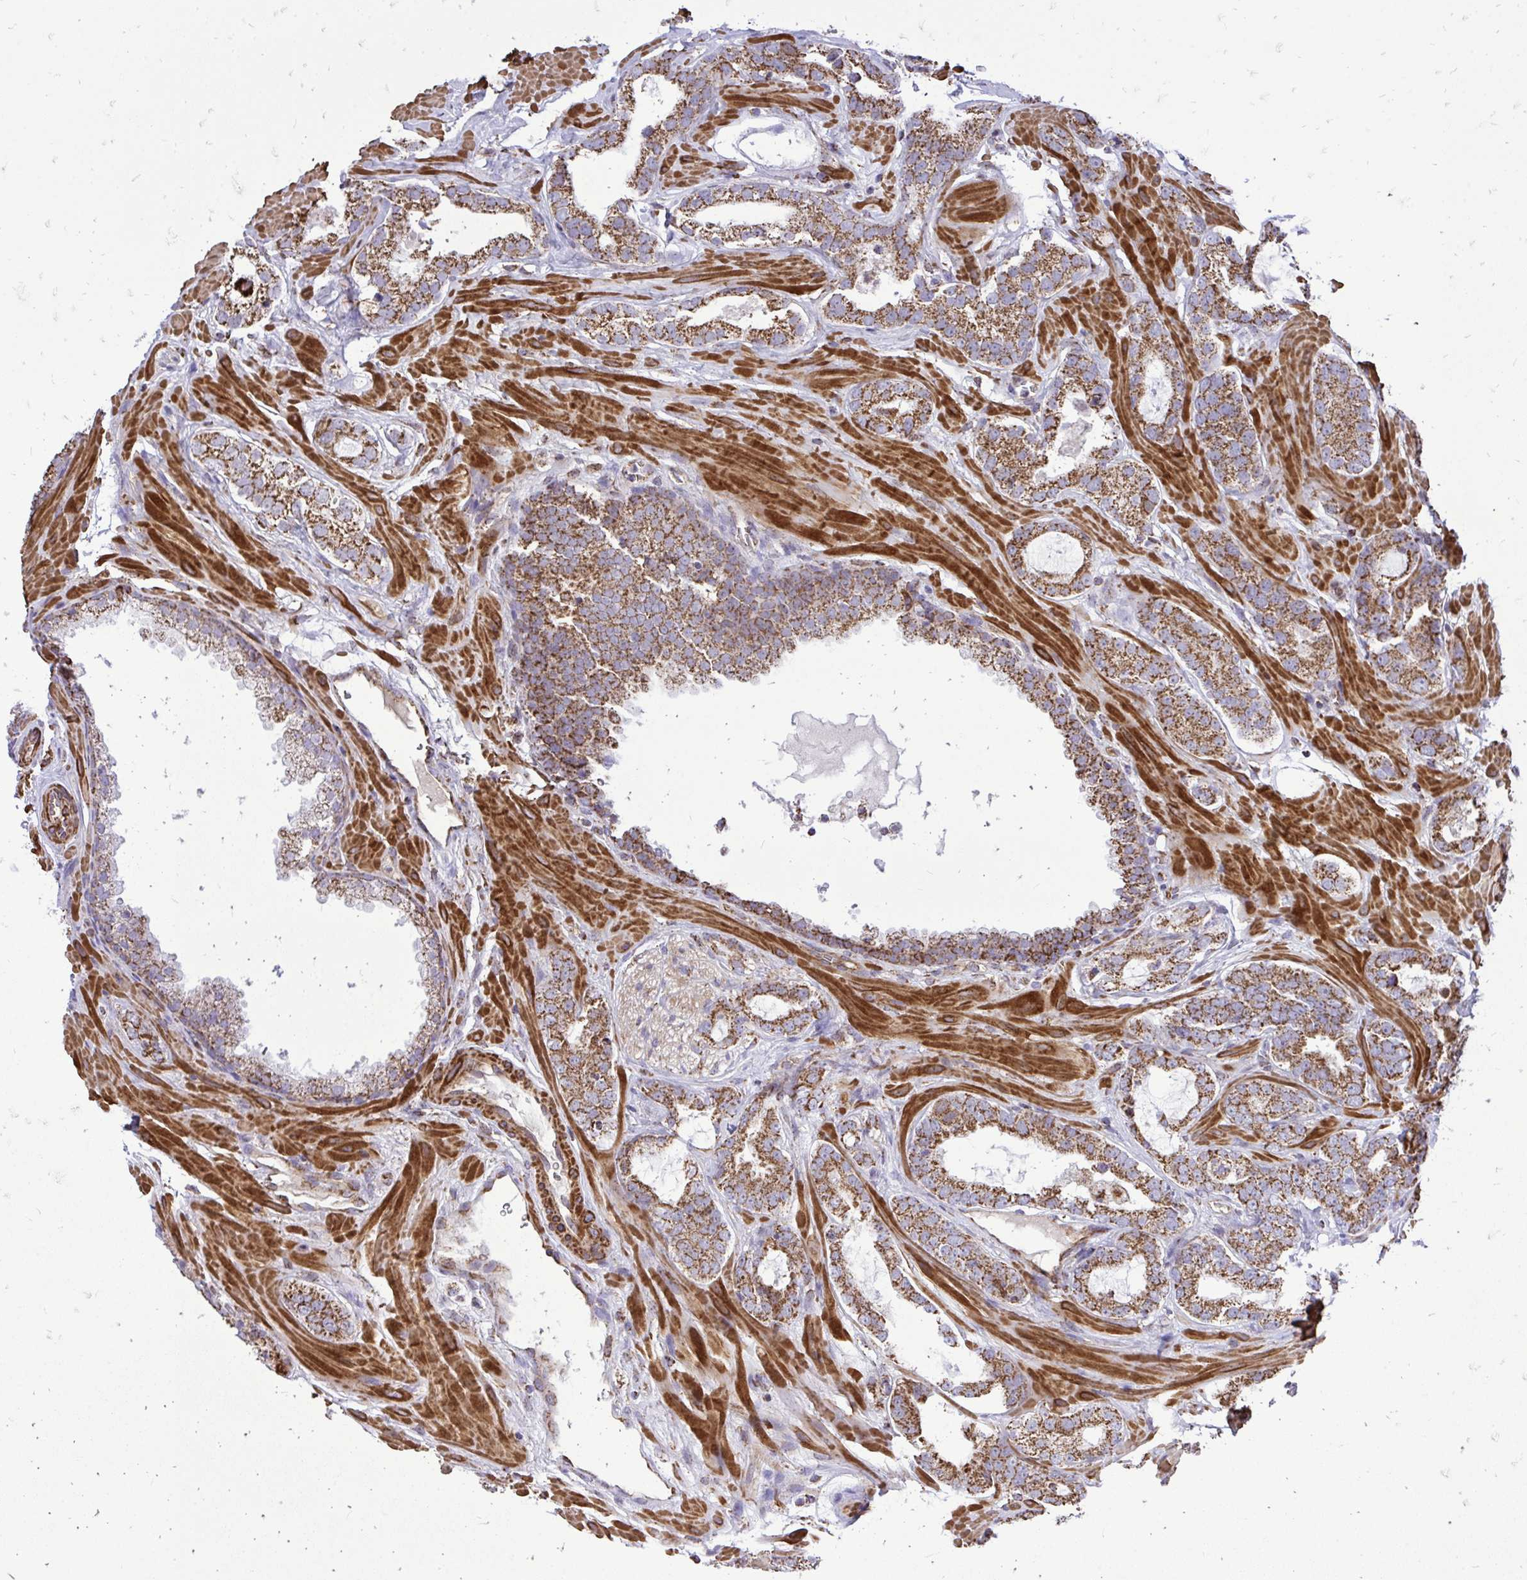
{"staining": {"intensity": "moderate", "quantity": ">75%", "location": "cytoplasmic/membranous"}, "tissue": "prostate cancer", "cell_type": "Tumor cells", "image_type": "cancer", "snomed": [{"axis": "morphology", "description": "Adenocarcinoma, Low grade"}, {"axis": "topography", "description": "Prostate"}], "caption": "Human prostate adenocarcinoma (low-grade) stained for a protein (brown) exhibits moderate cytoplasmic/membranous positive positivity in about >75% of tumor cells.", "gene": "UBE2C", "patient": {"sex": "male", "age": 62}}